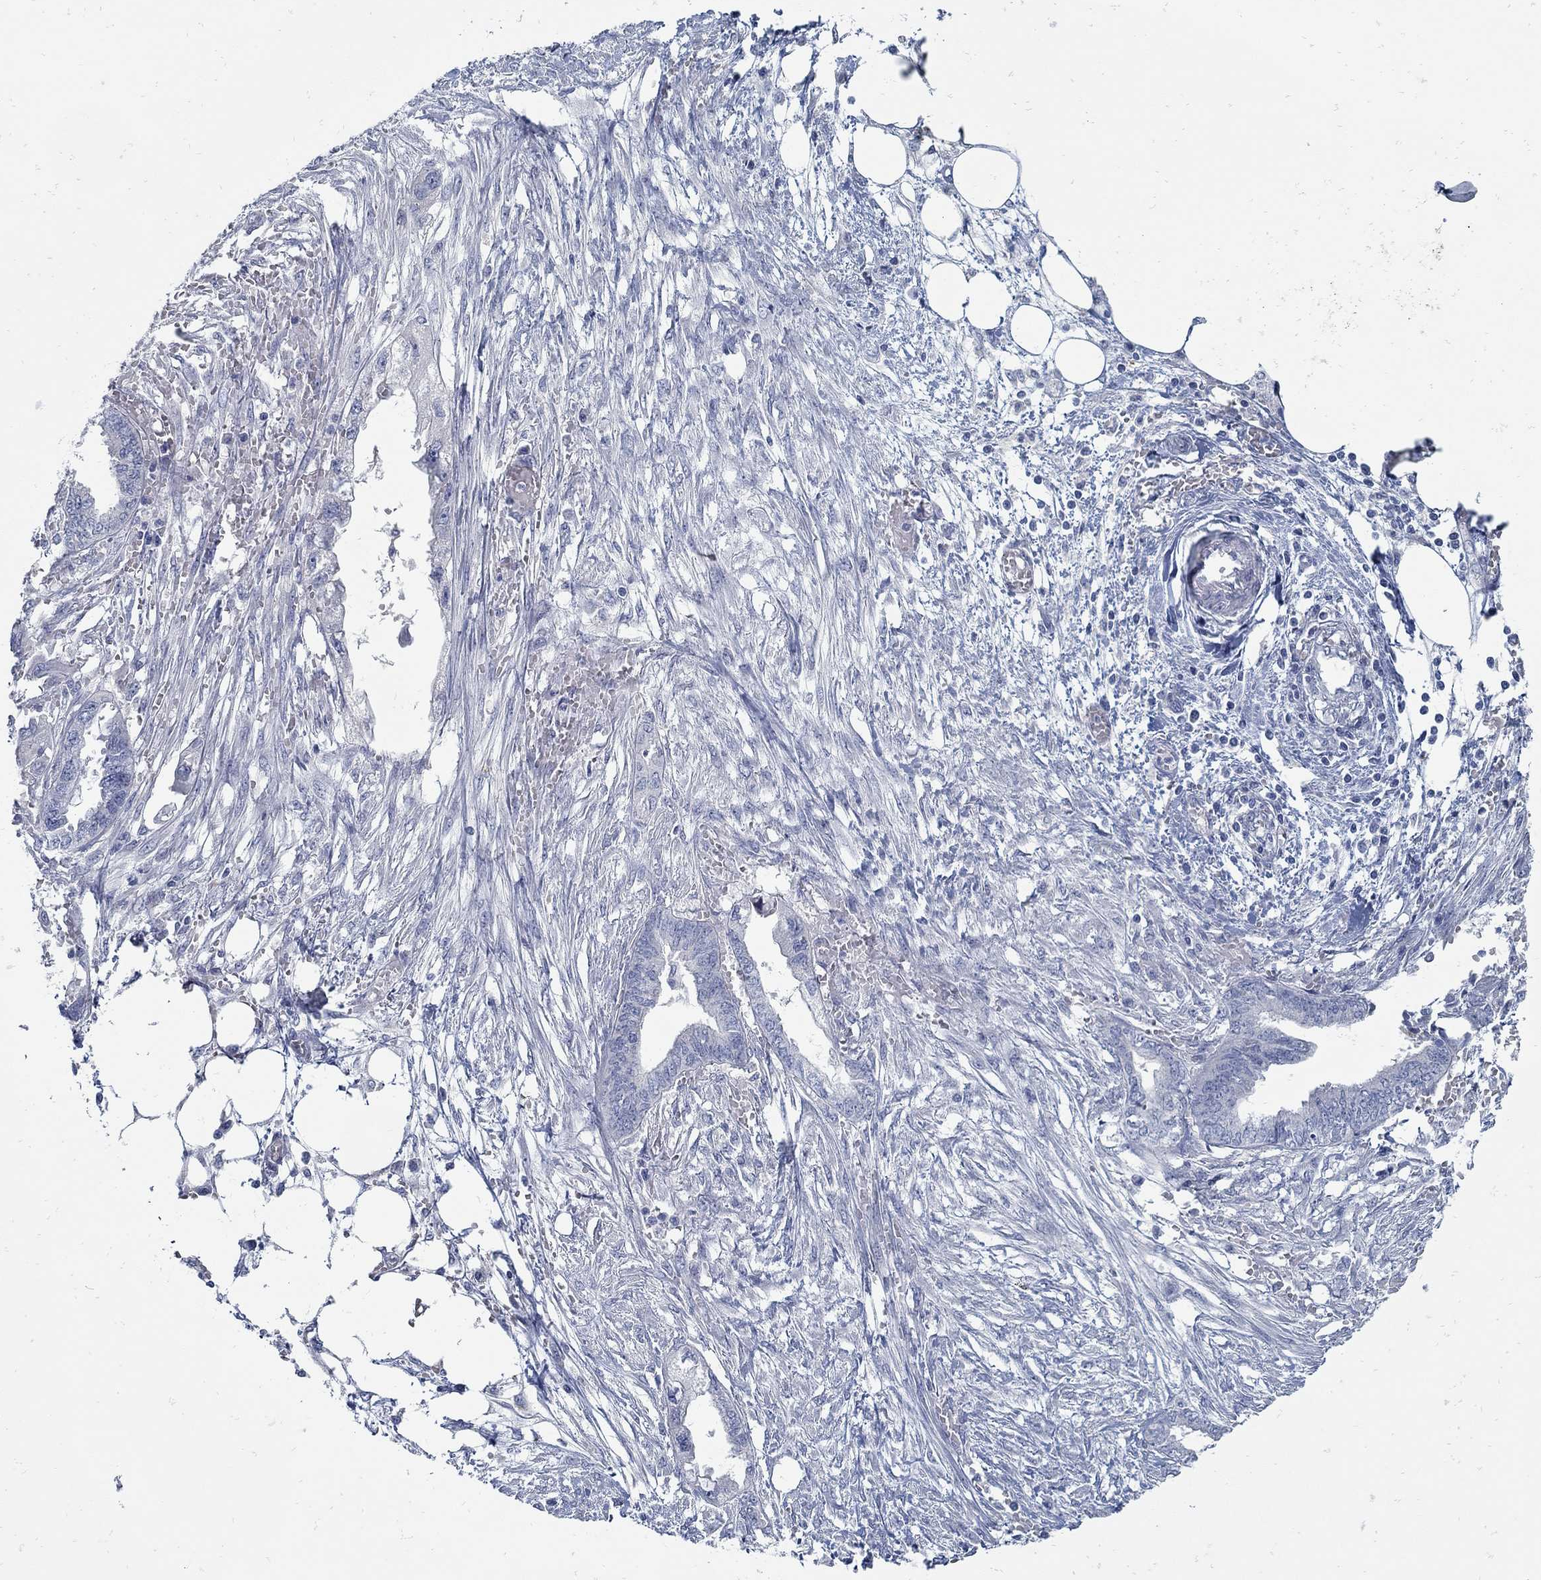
{"staining": {"intensity": "negative", "quantity": "none", "location": "none"}, "tissue": "endometrial cancer", "cell_type": "Tumor cells", "image_type": "cancer", "snomed": [{"axis": "morphology", "description": "Adenocarcinoma, NOS"}, {"axis": "morphology", "description": "Adenocarcinoma, metastatic, NOS"}, {"axis": "topography", "description": "Adipose tissue"}, {"axis": "topography", "description": "Endometrium"}], "caption": "Endometrial cancer stained for a protein using immunohistochemistry shows no expression tumor cells.", "gene": "ZFAND4", "patient": {"sex": "female", "age": 67}}